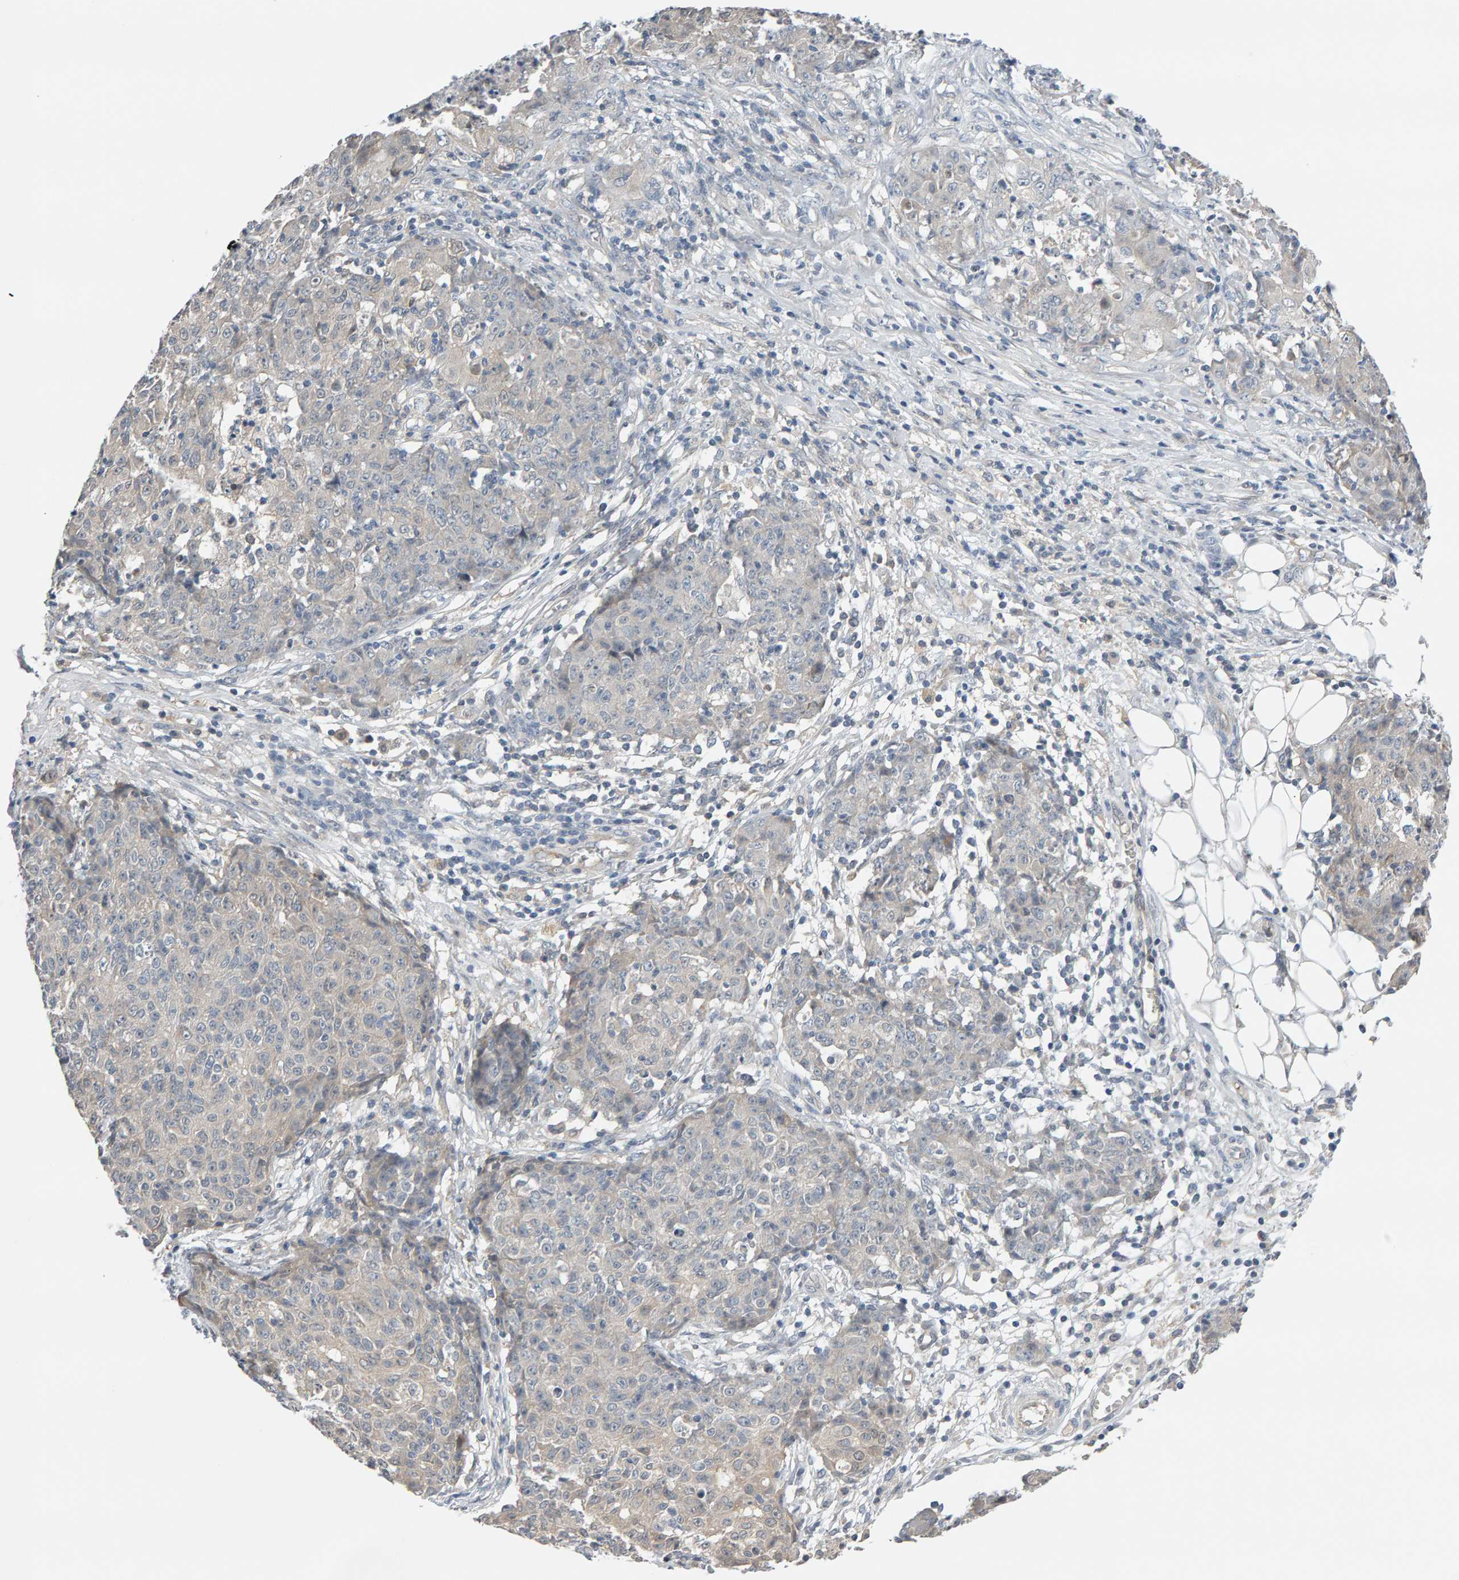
{"staining": {"intensity": "negative", "quantity": "none", "location": "none"}, "tissue": "ovarian cancer", "cell_type": "Tumor cells", "image_type": "cancer", "snomed": [{"axis": "morphology", "description": "Carcinoma, endometroid"}, {"axis": "topography", "description": "Ovary"}], "caption": "This is a micrograph of immunohistochemistry staining of ovarian endometroid carcinoma, which shows no expression in tumor cells.", "gene": "GFUS", "patient": {"sex": "female", "age": 42}}